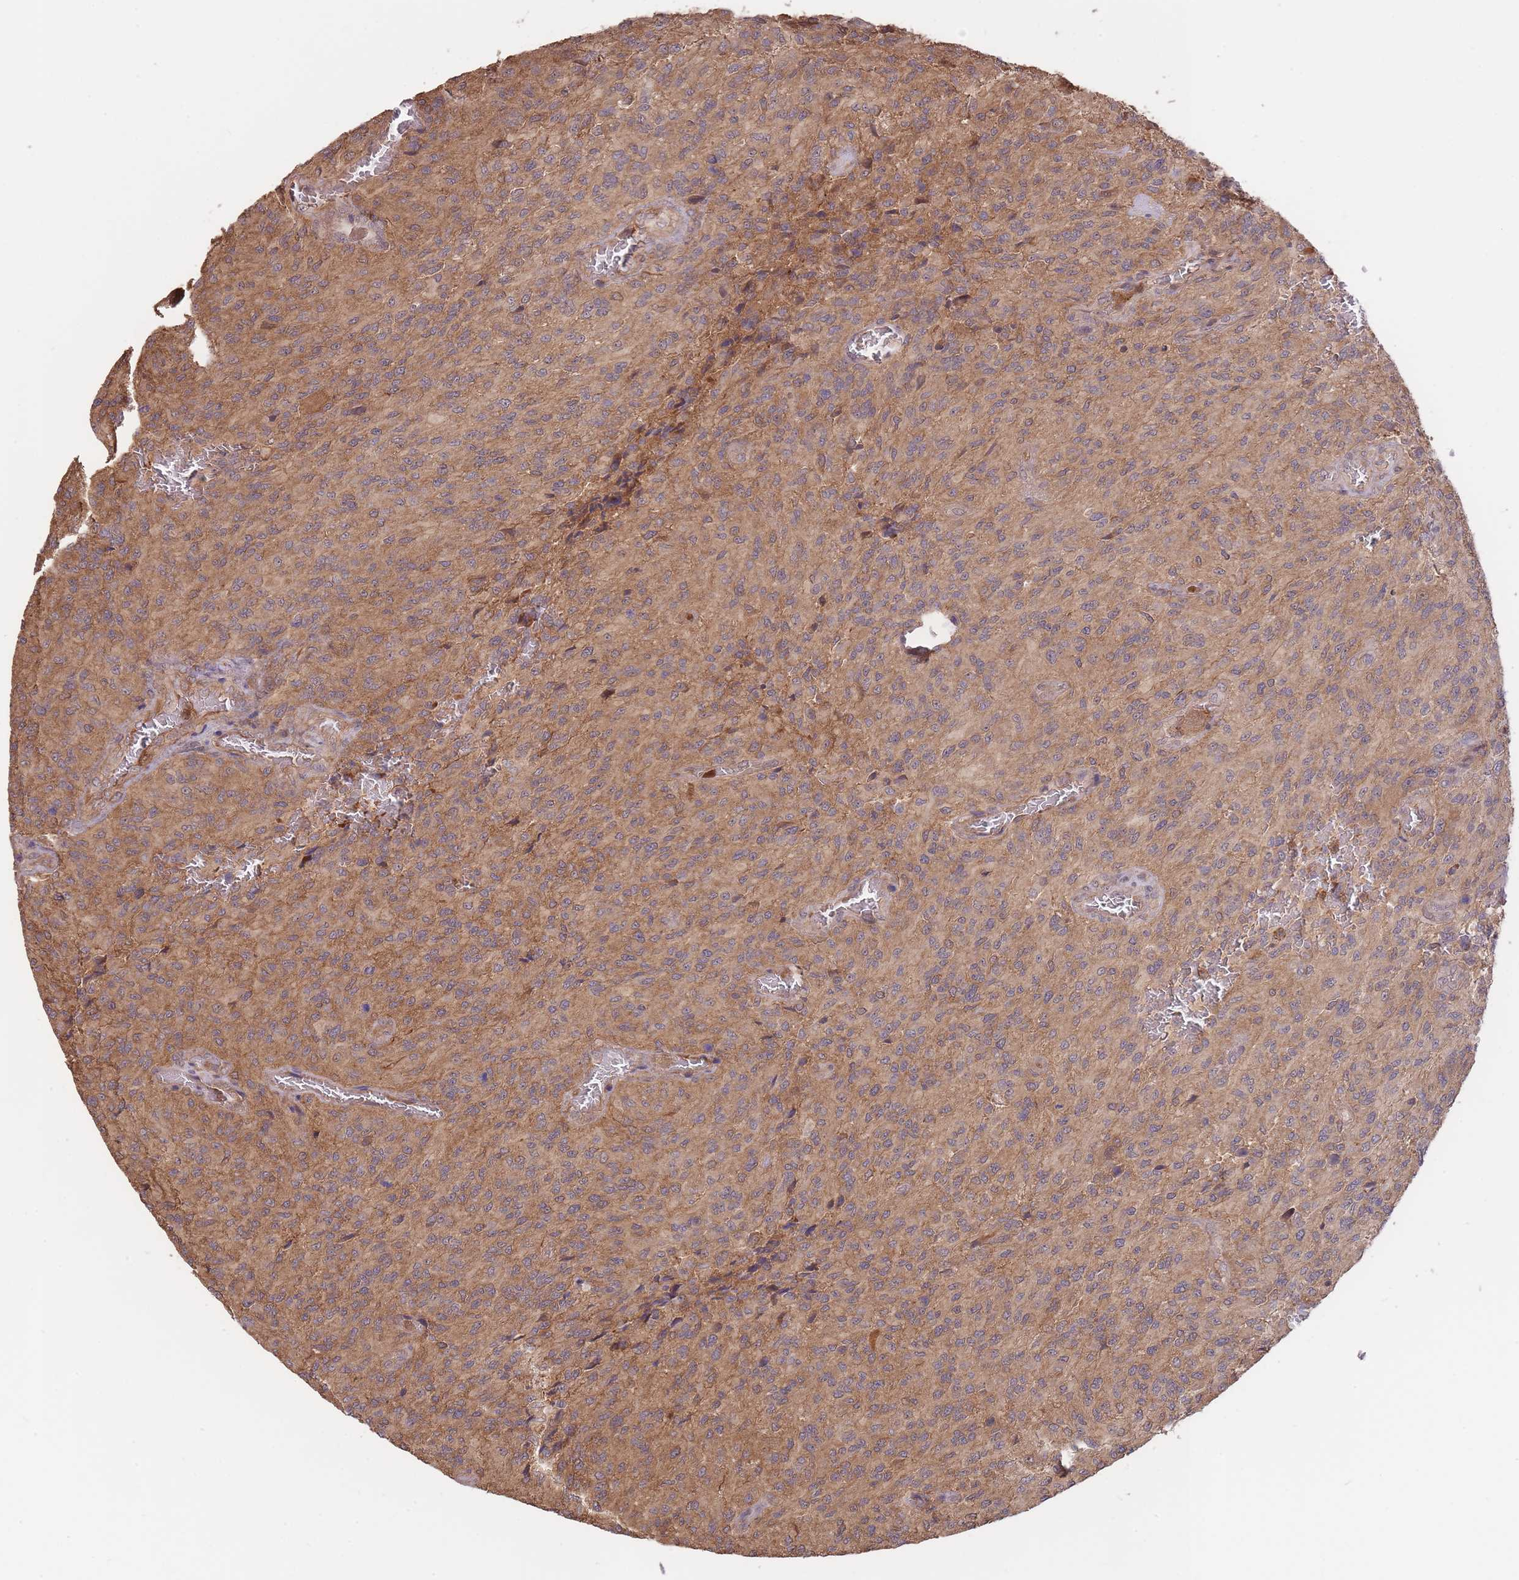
{"staining": {"intensity": "weak", "quantity": "25%-75%", "location": "cytoplasmic/membranous"}, "tissue": "glioma", "cell_type": "Tumor cells", "image_type": "cancer", "snomed": [{"axis": "morphology", "description": "Normal tissue, NOS"}, {"axis": "morphology", "description": "Glioma, malignant, High grade"}, {"axis": "topography", "description": "Cerebral cortex"}], "caption": "The photomicrograph displays immunohistochemical staining of glioma. There is weak cytoplasmic/membranous positivity is identified in approximately 25%-75% of tumor cells. The staining was performed using DAB (3,3'-diaminobenzidine), with brown indicating positive protein expression. Nuclei are stained blue with hematoxylin.", "gene": "ZNF304", "patient": {"sex": "male", "age": 56}}